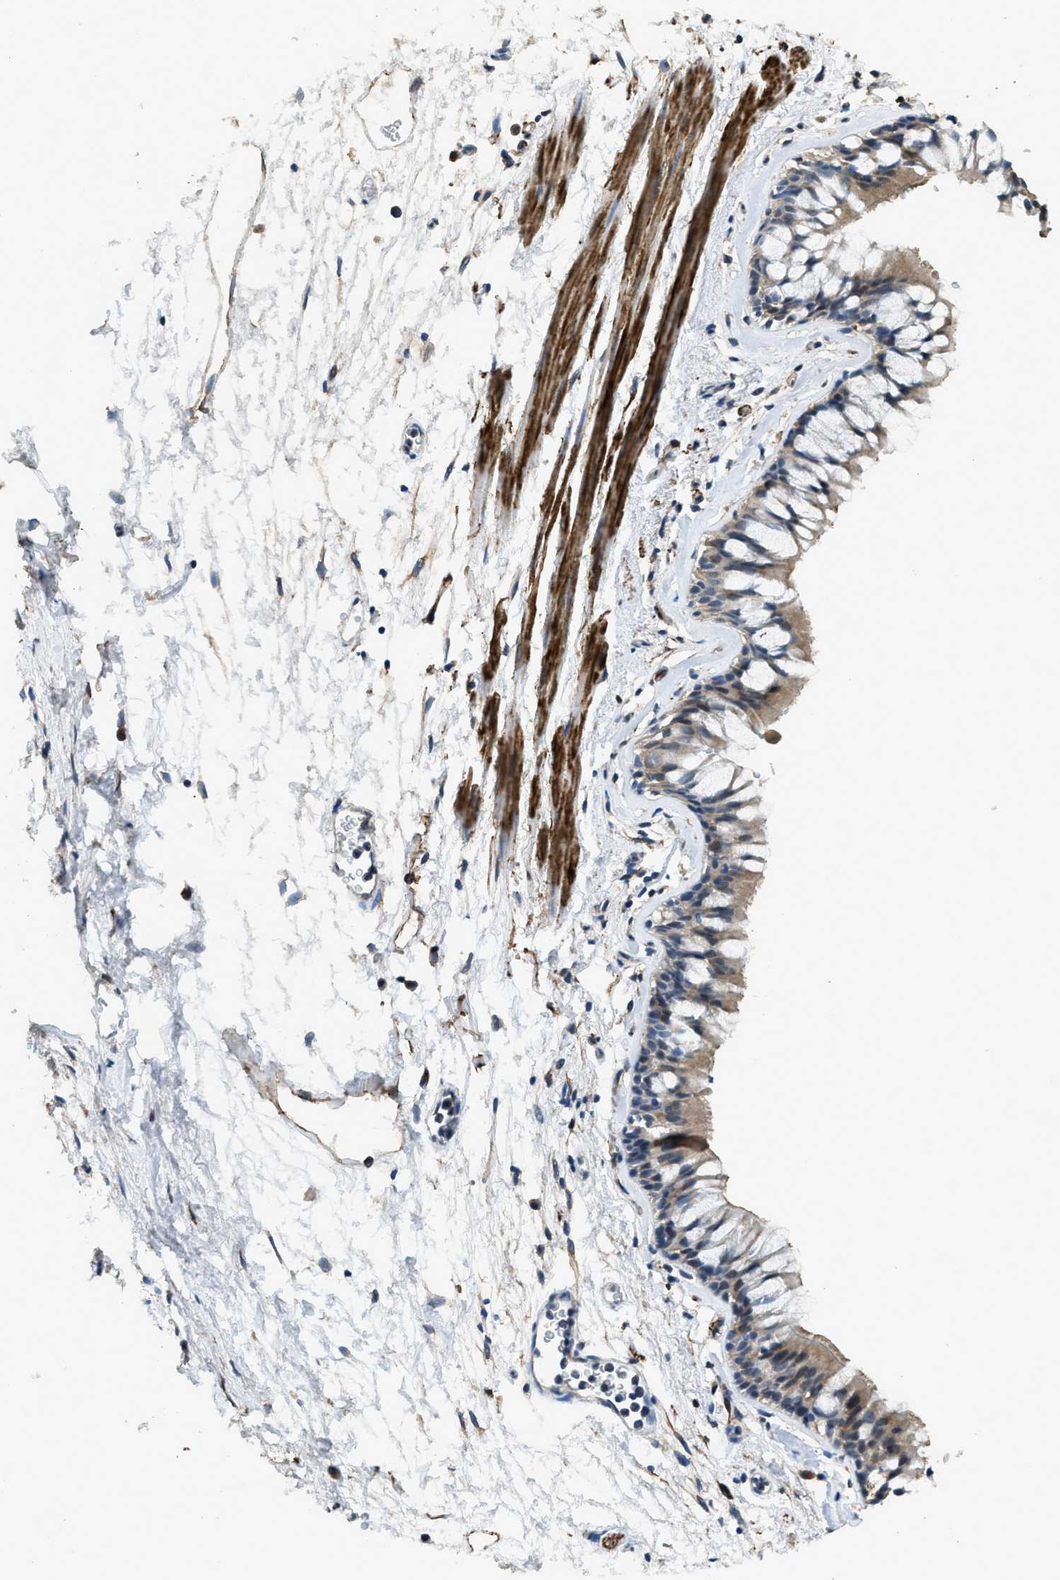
{"staining": {"intensity": "weak", "quantity": "25%-75%", "location": "cytoplasmic/membranous"}, "tissue": "bronchus", "cell_type": "Respiratory epithelial cells", "image_type": "normal", "snomed": [{"axis": "morphology", "description": "Normal tissue, NOS"}, {"axis": "topography", "description": "Cartilage tissue"}, {"axis": "topography", "description": "Bronchus"}], "caption": "Bronchus was stained to show a protein in brown. There is low levels of weak cytoplasmic/membranous positivity in about 25%-75% of respiratory epithelial cells. Using DAB (3,3'-diaminobenzidine) (brown) and hematoxylin (blue) stains, captured at high magnification using brightfield microscopy.", "gene": "SYNM", "patient": {"sex": "female", "age": 53}}